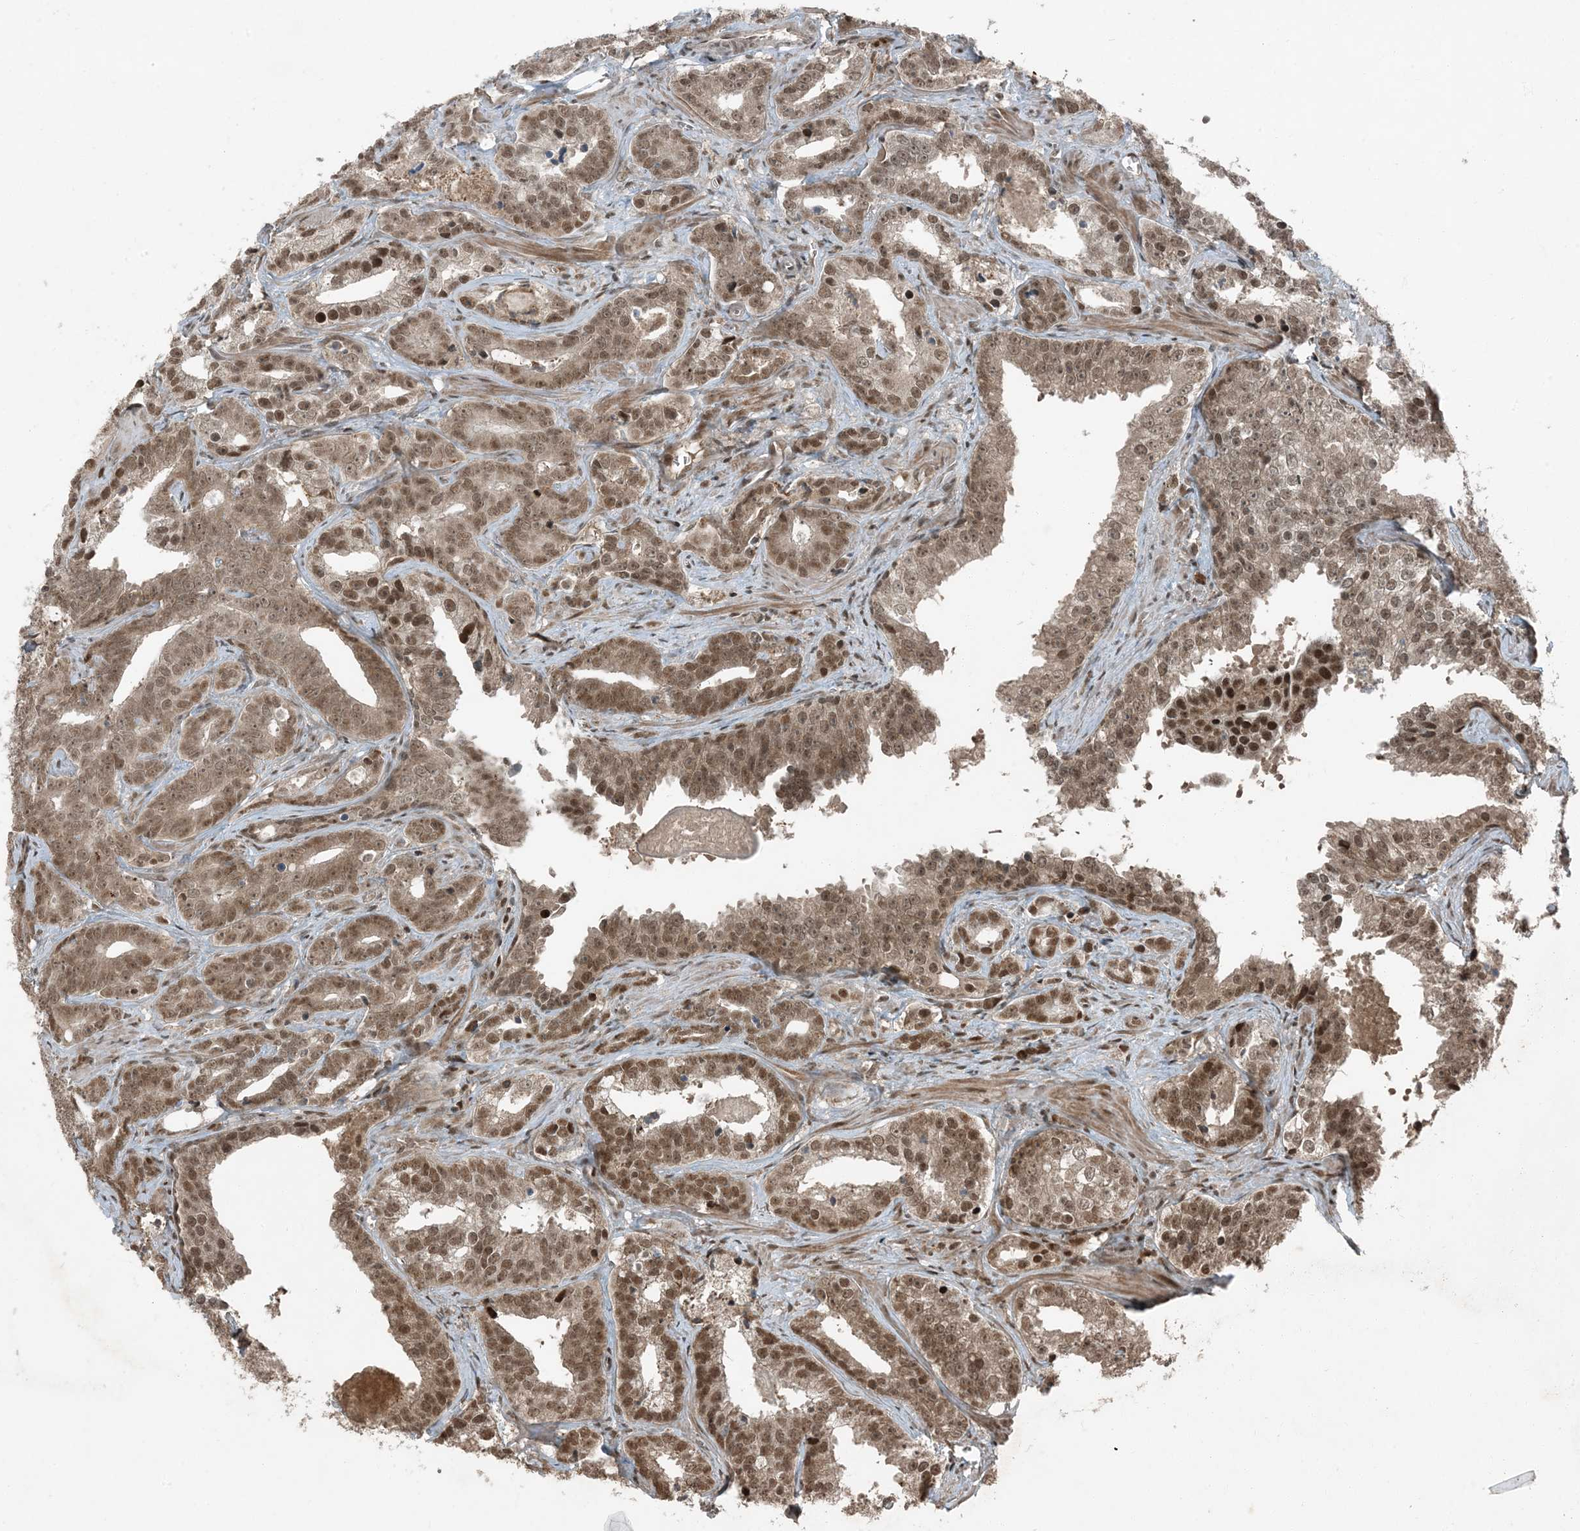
{"staining": {"intensity": "moderate", "quantity": ">75%", "location": "nuclear"}, "tissue": "prostate cancer", "cell_type": "Tumor cells", "image_type": "cancer", "snomed": [{"axis": "morphology", "description": "Adenocarcinoma, High grade"}, {"axis": "topography", "description": "Prostate"}], "caption": "Immunohistochemical staining of prostate cancer displays medium levels of moderate nuclear protein expression in approximately >75% of tumor cells. The protein is stained brown, and the nuclei are stained in blue (DAB (3,3'-diaminobenzidine) IHC with brightfield microscopy, high magnification).", "gene": "TRAPPC12", "patient": {"sex": "male", "age": 62}}